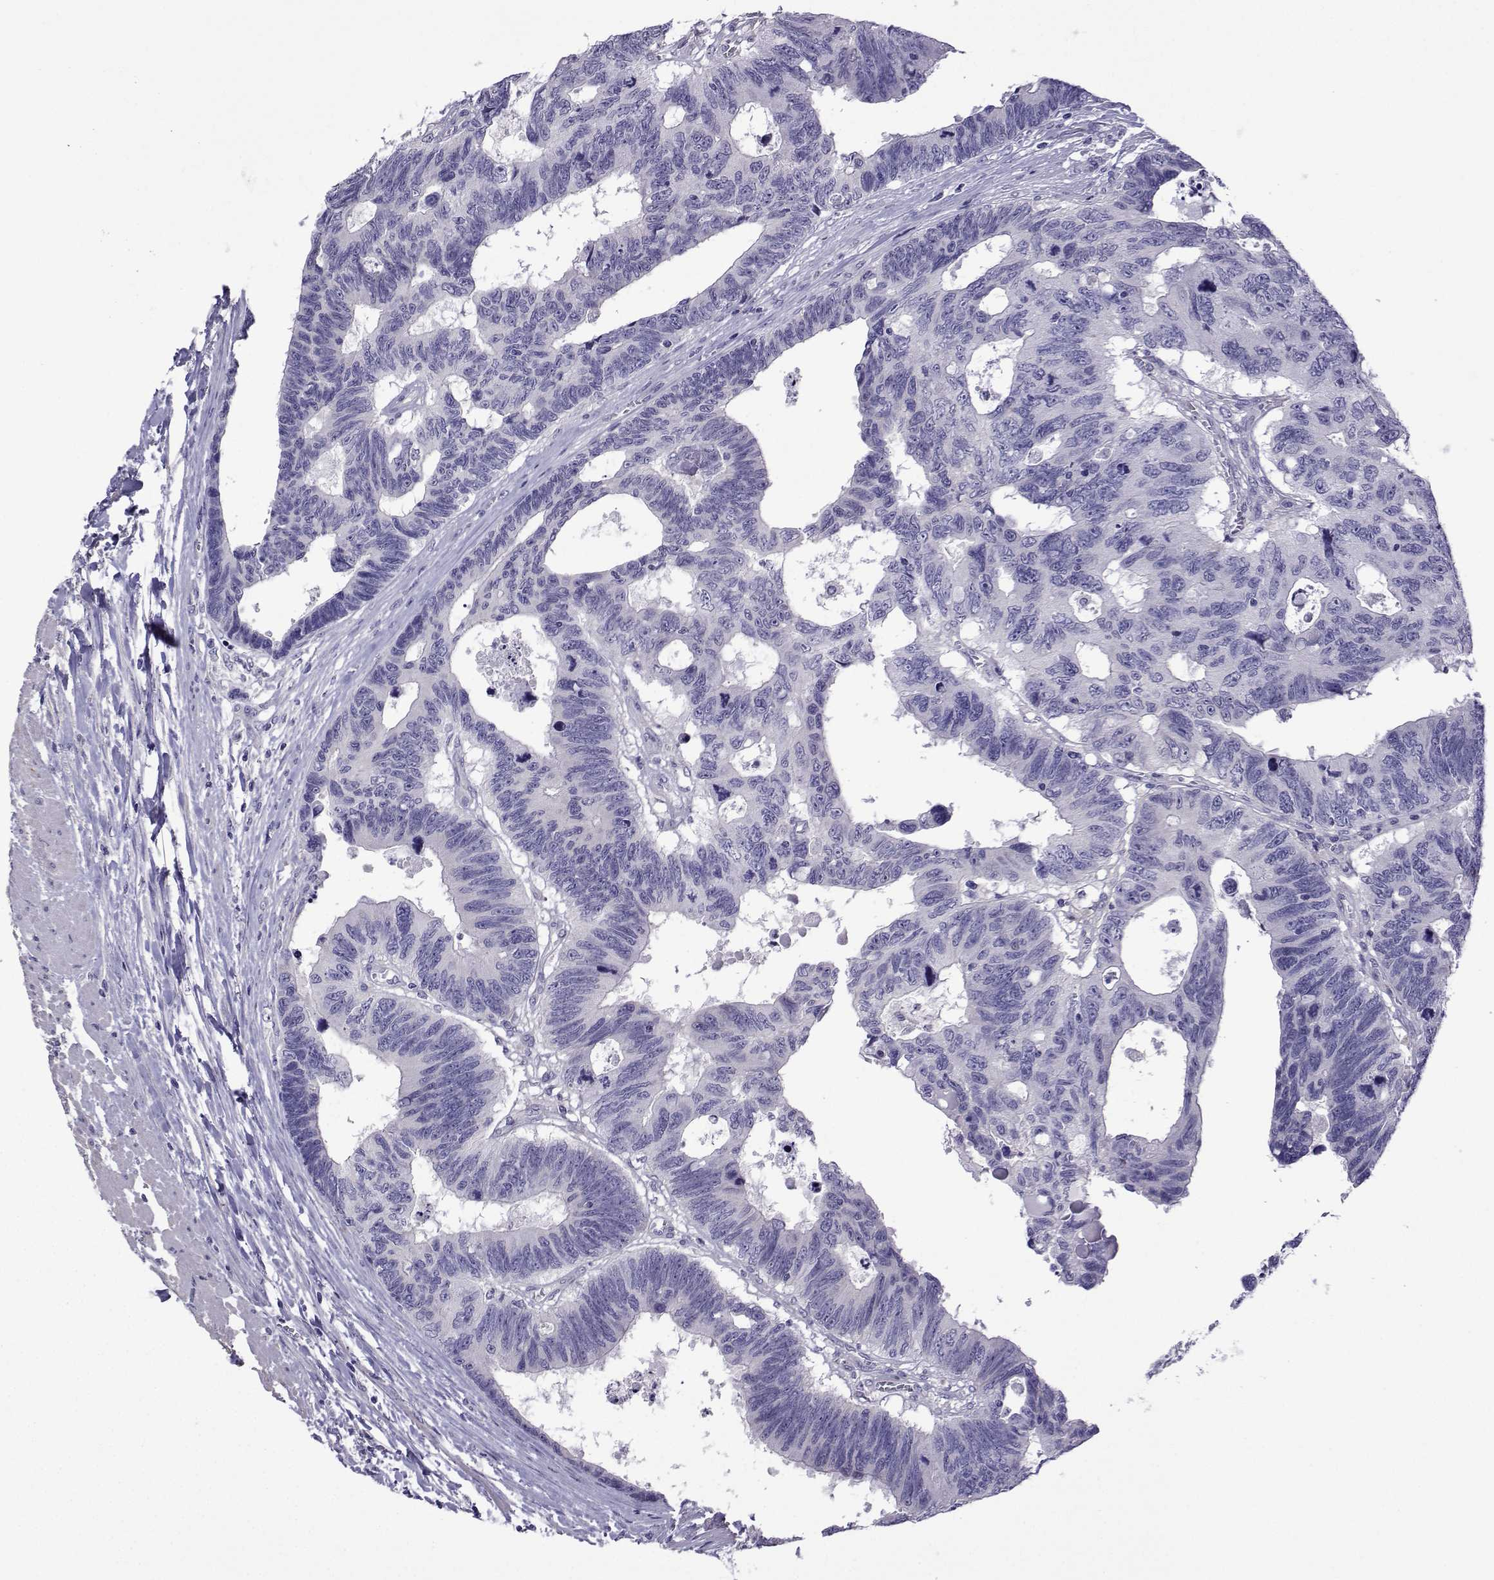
{"staining": {"intensity": "negative", "quantity": "none", "location": "none"}, "tissue": "colorectal cancer", "cell_type": "Tumor cells", "image_type": "cancer", "snomed": [{"axis": "morphology", "description": "Adenocarcinoma, NOS"}, {"axis": "topography", "description": "Colon"}], "caption": "Human colorectal cancer (adenocarcinoma) stained for a protein using IHC reveals no expression in tumor cells.", "gene": "CFAP70", "patient": {"sex": "female", "age": 77}}